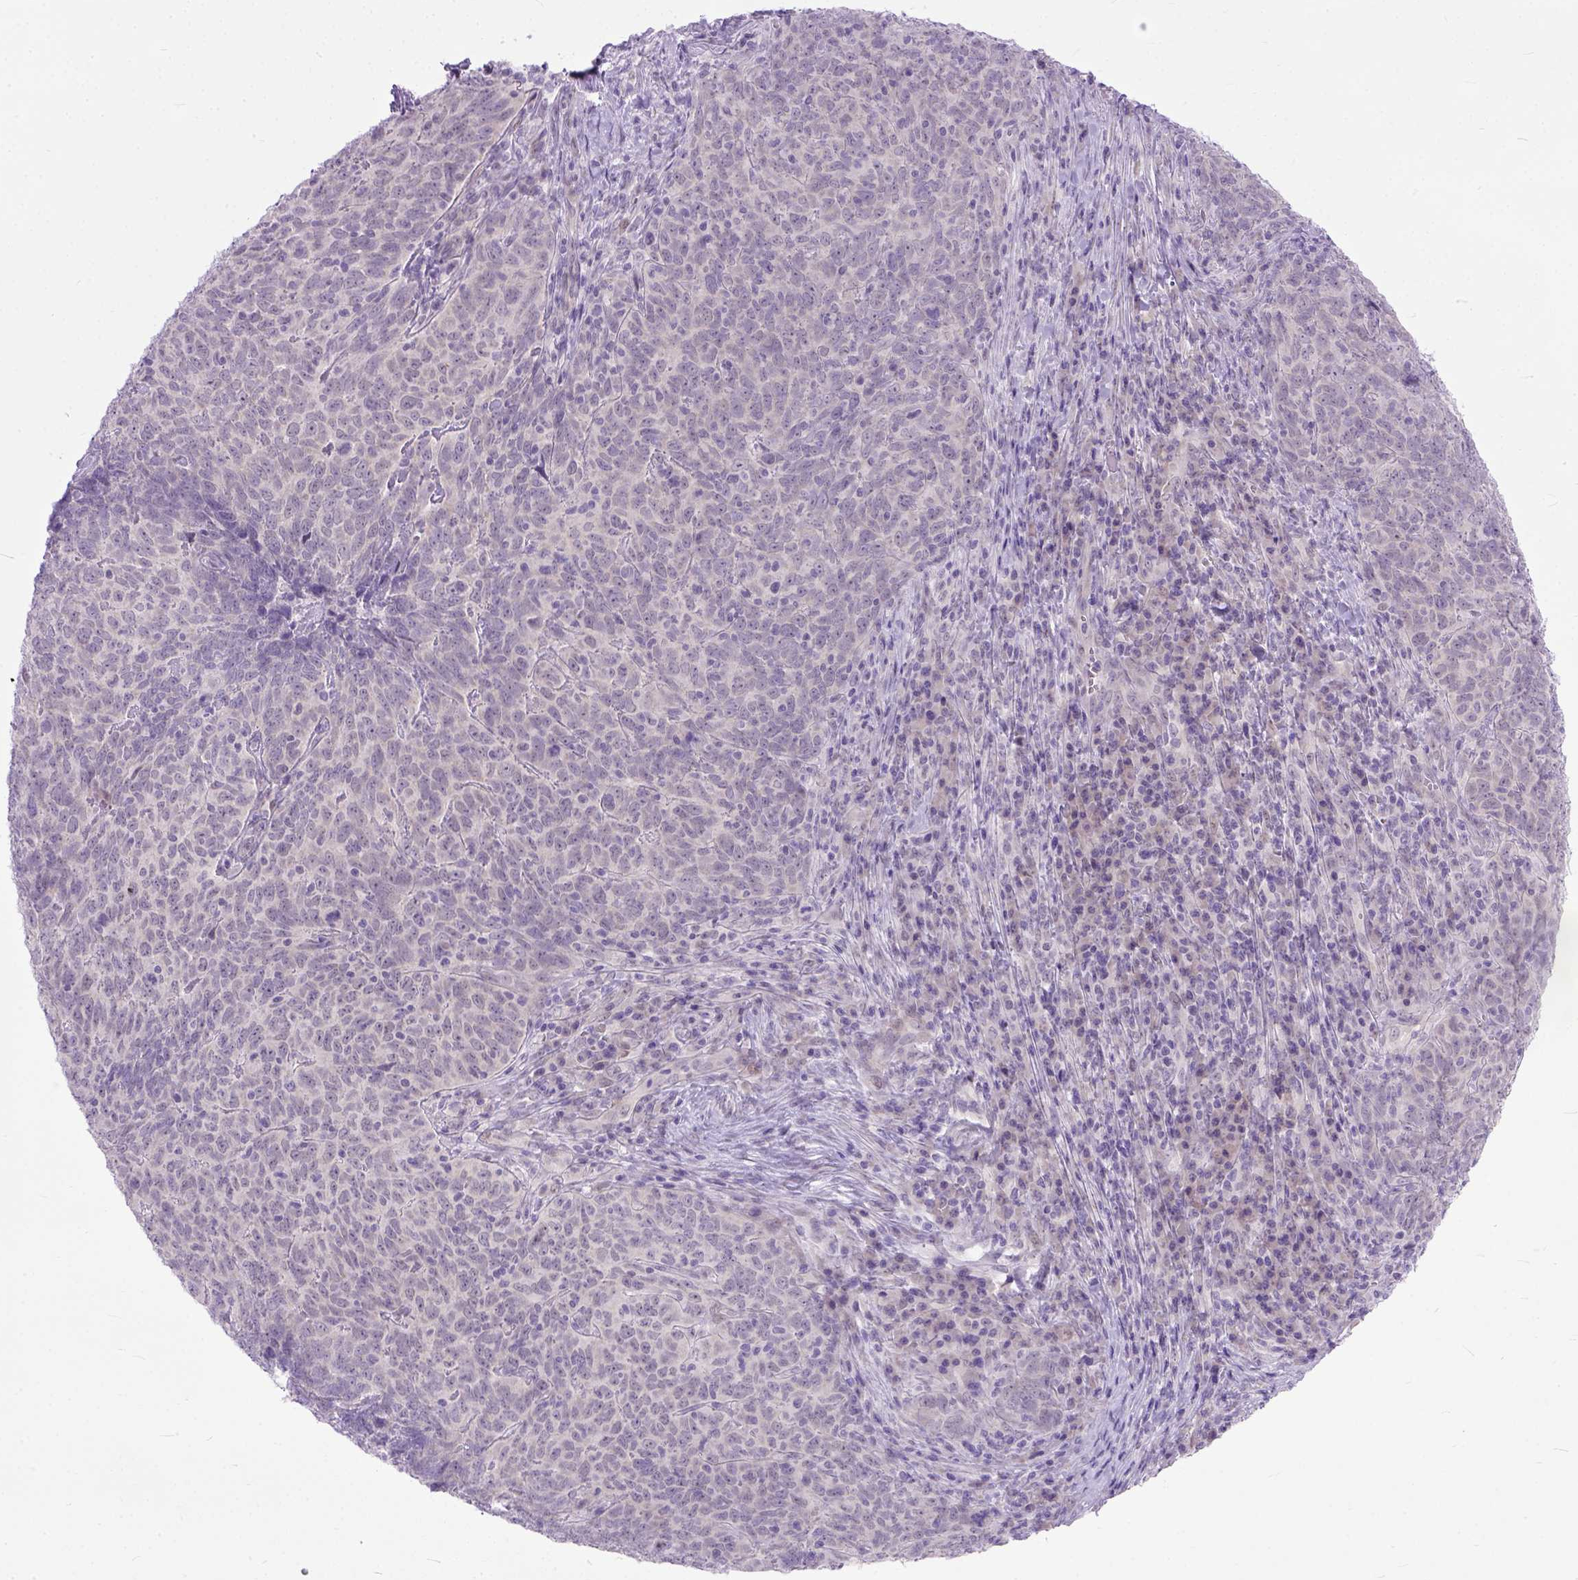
{"staining": {"intensity": "negative", "quantity": "none", "location": "none"}, "tissue": "skin cancer", "cell_type": "Tumor cells", "image_type": "cancer", "snomed": [{"axis": "morphology", "description": "Squamous cell carcinoma, NOS"}, {"axis": "topography", "description": "Skin"}, {"axis": "topography", "description": "Anal"}], "caption": "High power microscopy histopathology image of an IHC photomicrograph of skin squamous cell carcinoma, revealing no significant expression in tumor cells. (Brightfield microscopy of DAB (3,3'-diaminobenzidine) IHC at high magnification).", "gene": "TCEAL7", "patient": {"sex": "female", "age": 51}}